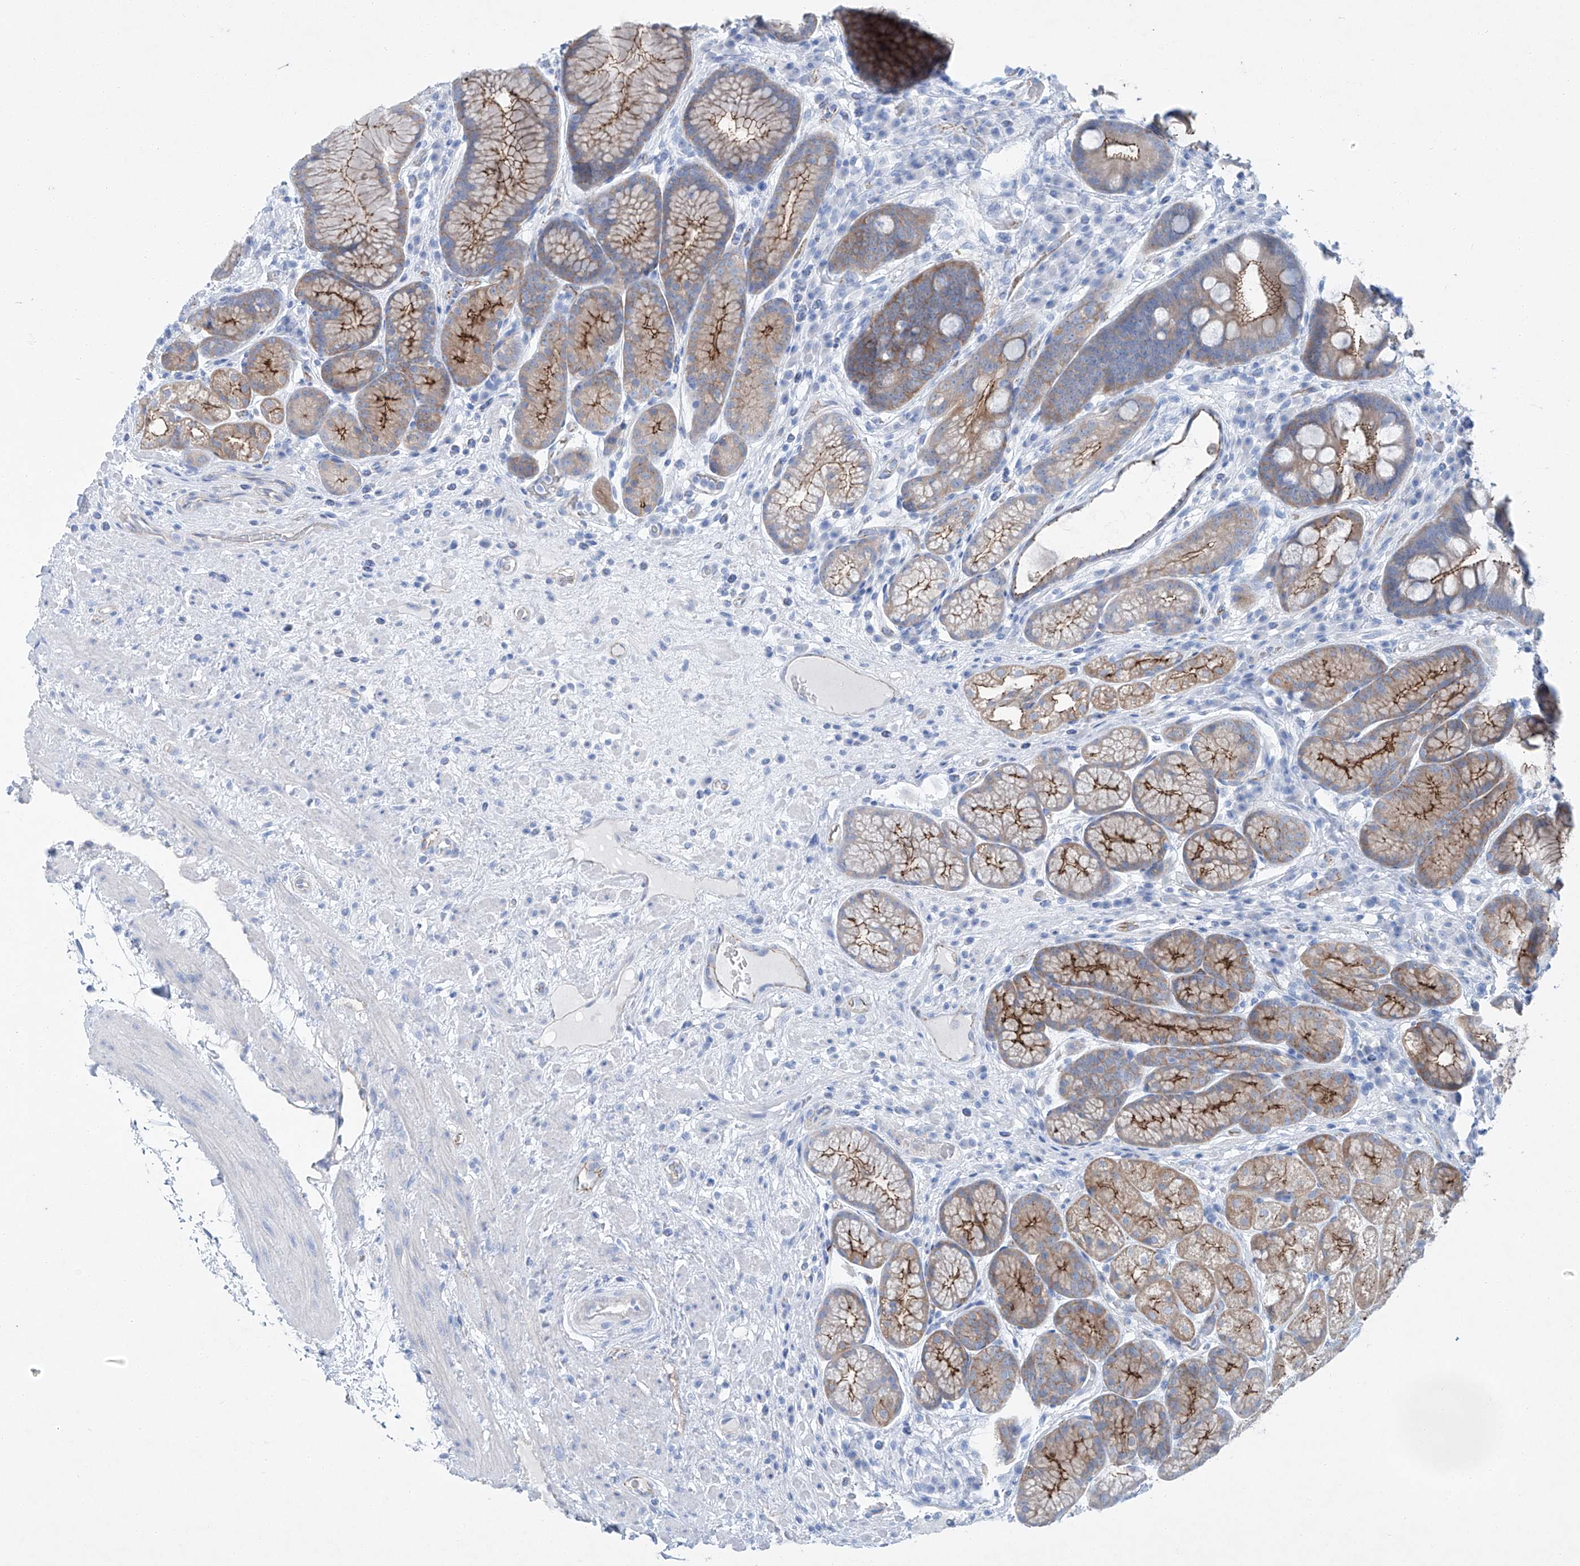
{"staining": {"intensity": "moderate", "quantity": ">75%", "location": "cytoplasmic/membranous"}, "tissue": "stomach", "cell_type": "Glandular cells", "image_type": "normal", "snomed": [{"axis": "morphology", "description": "Normal tissue, NOS"}, {"axis": "topography", "description": "Stomach"}], "caption": "Brown immunohistochemical staining in normal stomach shows moderate cytoplasmic/membranous expression in approximately >75% of glandular cells. The staining was performed using DAB to visualize the protein expression in brown, while the nuclei were stained in blue with hematoxylin (Magnification: 20x).", "gene": "MAGI1", "patient": {"sex": "male", "age": 57}}